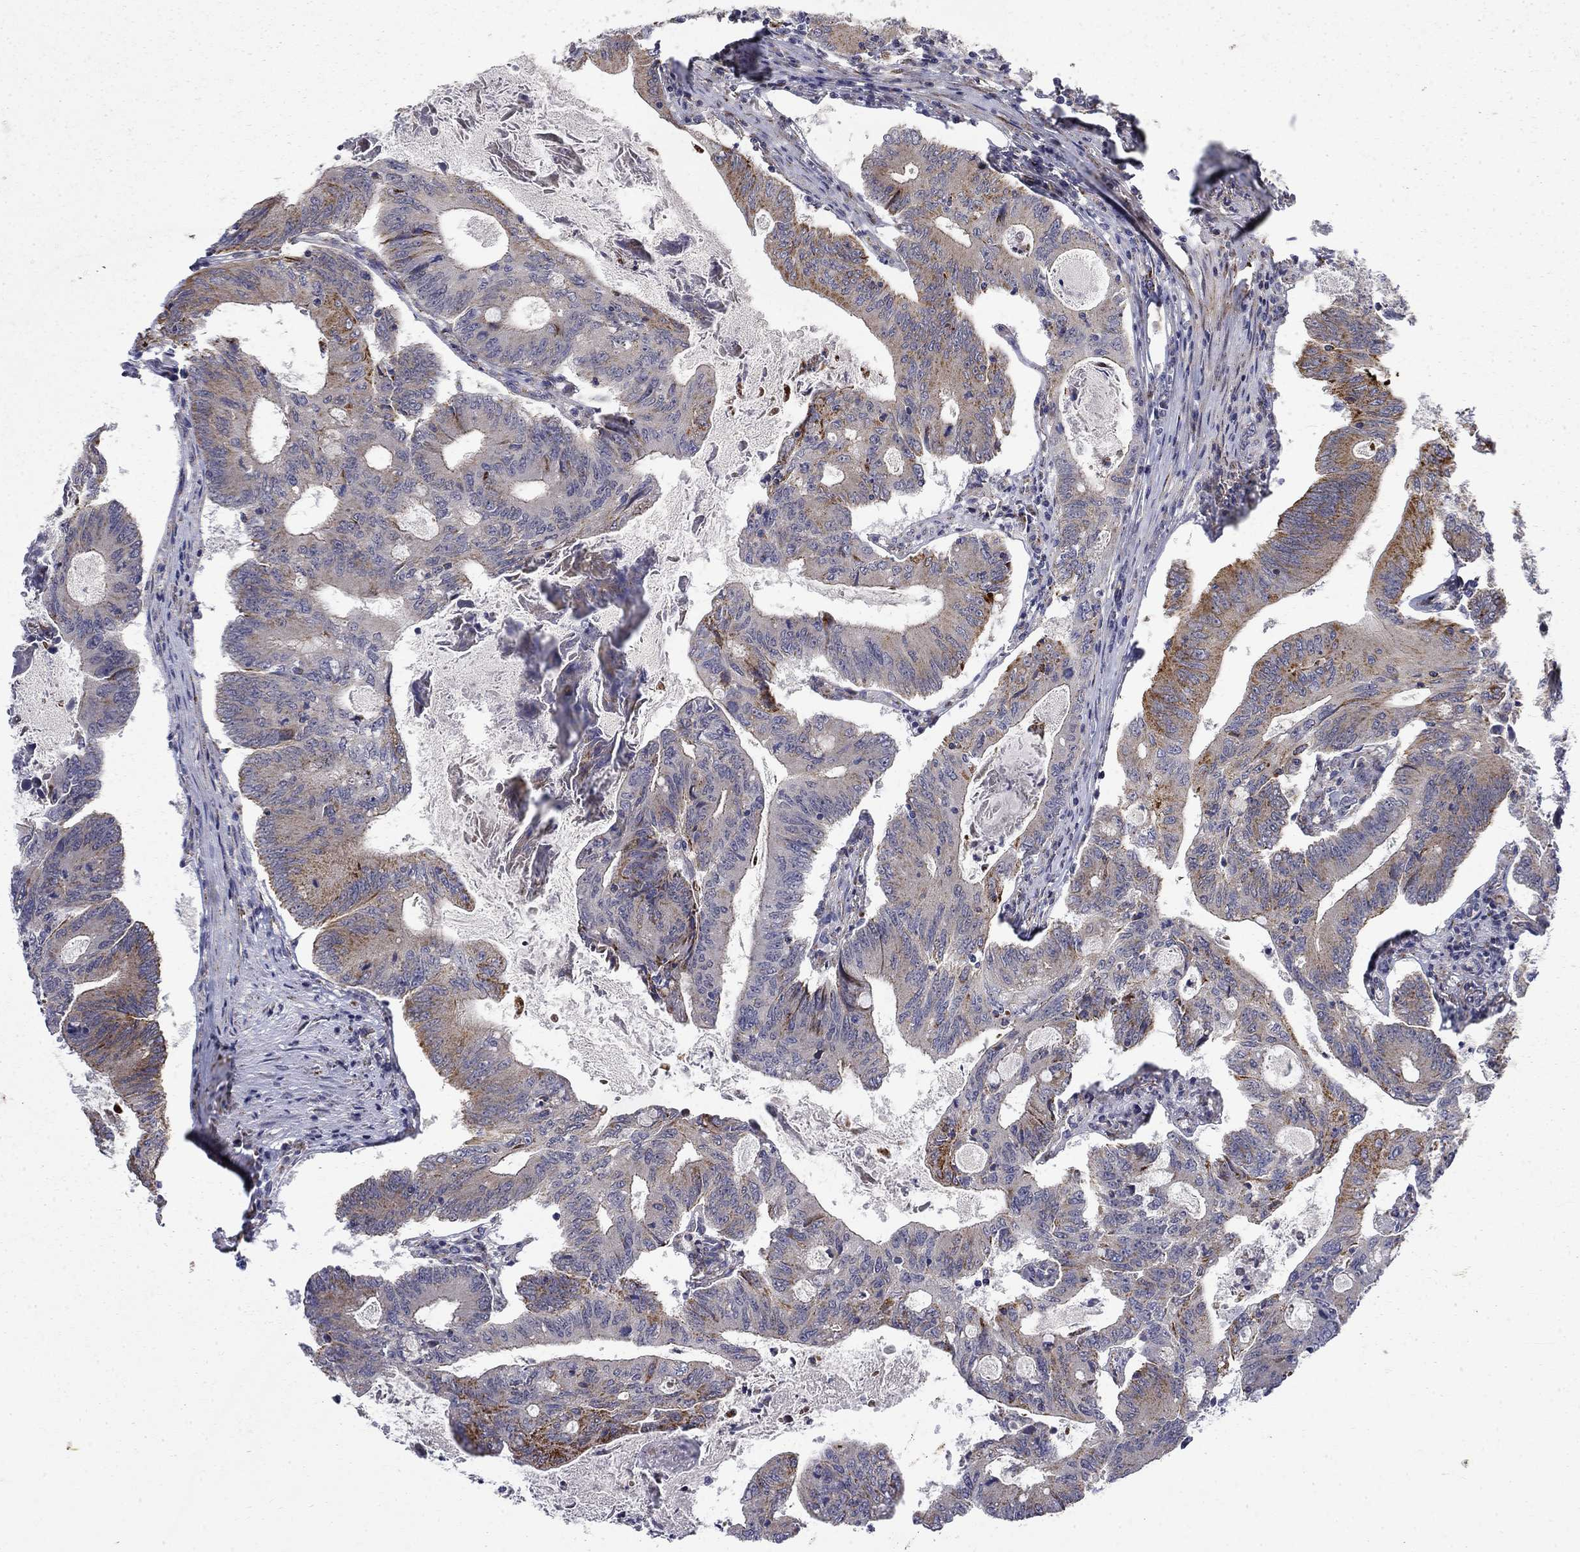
{"staining": {"intensity": "moderate", "quantity": "<25%", "location": "cytoplasmic/membranous"}, "tissue": "colorectal cancer", "cell_type": "Tumor cells", "image_type": "cancer", "snomed": [{"axis": "morphology", "description": "Adenocarcinoma, NOS"}, {"axis": "topography", "description": "Colon"}], "caption": "High-magnification brightfield microscopy of colorectal cancer stained with DAB (3,3'-diaminobenzidine) (brown) and counterstained with hematoxylin (blue). tumor cells exhibit moderate cytoplasmic/membranous expression is identified in approximately<25% of cells.", "gene": "PCBP3", "patient": {"sex": "female", "age": 70}}